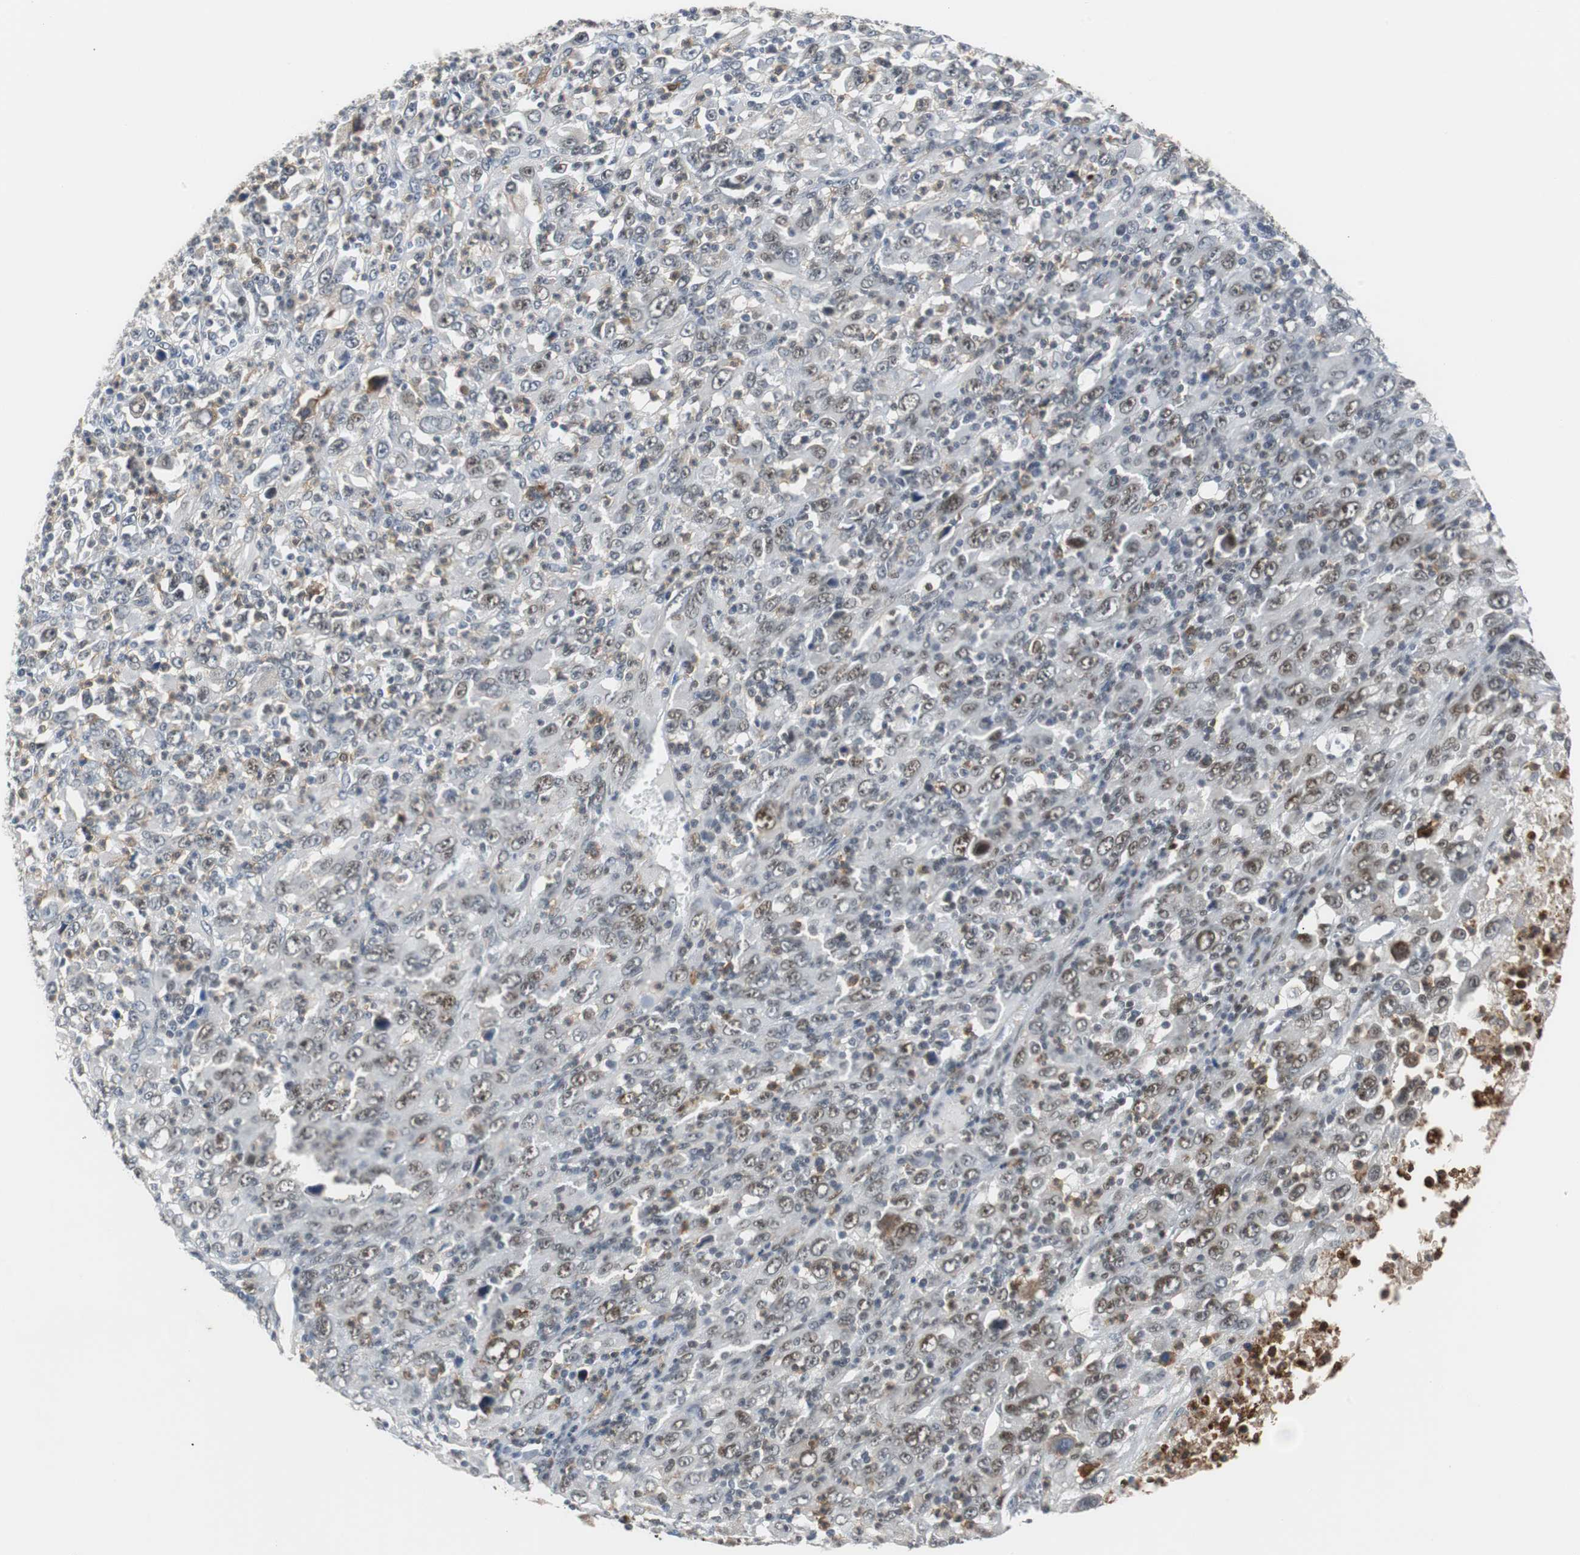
{"staining": {"intensity": "moderate", "quantity": "<25%", "location": "cytoplasmic/membranous,nuclear"}, "tissue": "melanoma", "cell_type": "Tumor cells", "image_type": "cancer", "snomed": [{"axis": "morphology", "description": "Malignant melanoma, Metastatic site"}, {"axis": "topography", "description": "Skin"}], "caption": "Human melanoma stained with a protein marker shows moderate staining in tumor cells.", "gene": "SIRT1", "patient": {"sex": "female", "age": 56}}